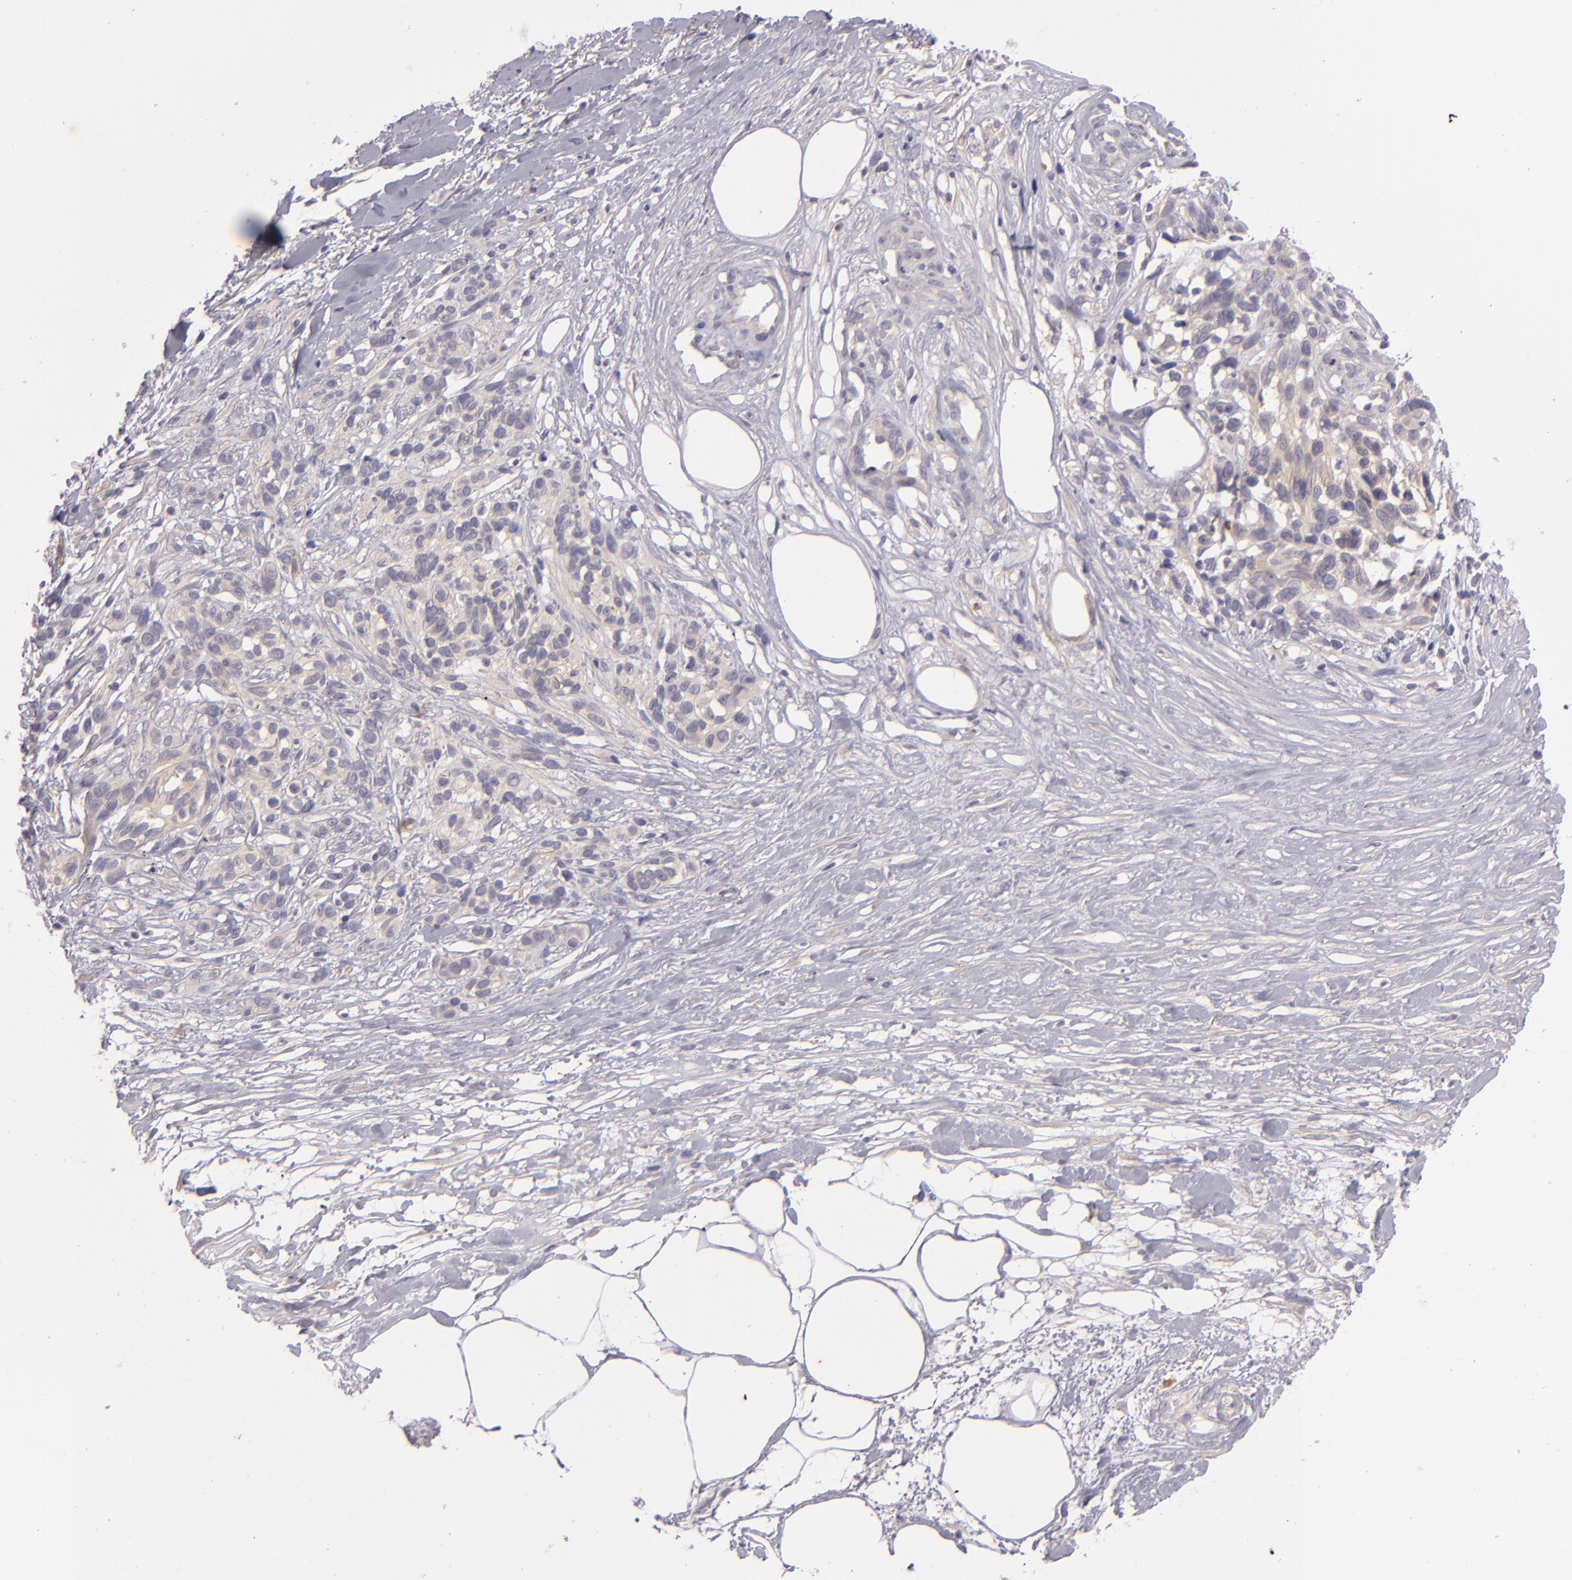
{"staining": {"intensity": "weak", "quantity": ">75%", "location": "cytoplasmic/membranous"}, "tissue": "melanoma", "cell_type": "Tumor cells", "image_type": "cancer", "snomed": [{"axis": "morphology", "description": "Malignant melanoma, NOS"}, {"axis": "topography", "description": "Skin"}], "caption": "Melanoma tissue displays weak cytoplasmic/membranous expression in approximately >75% of tumor cells, visualized by immunohistochemistry.", "gene": "CD83", "patient": {"sex": "female", "age": 85}}